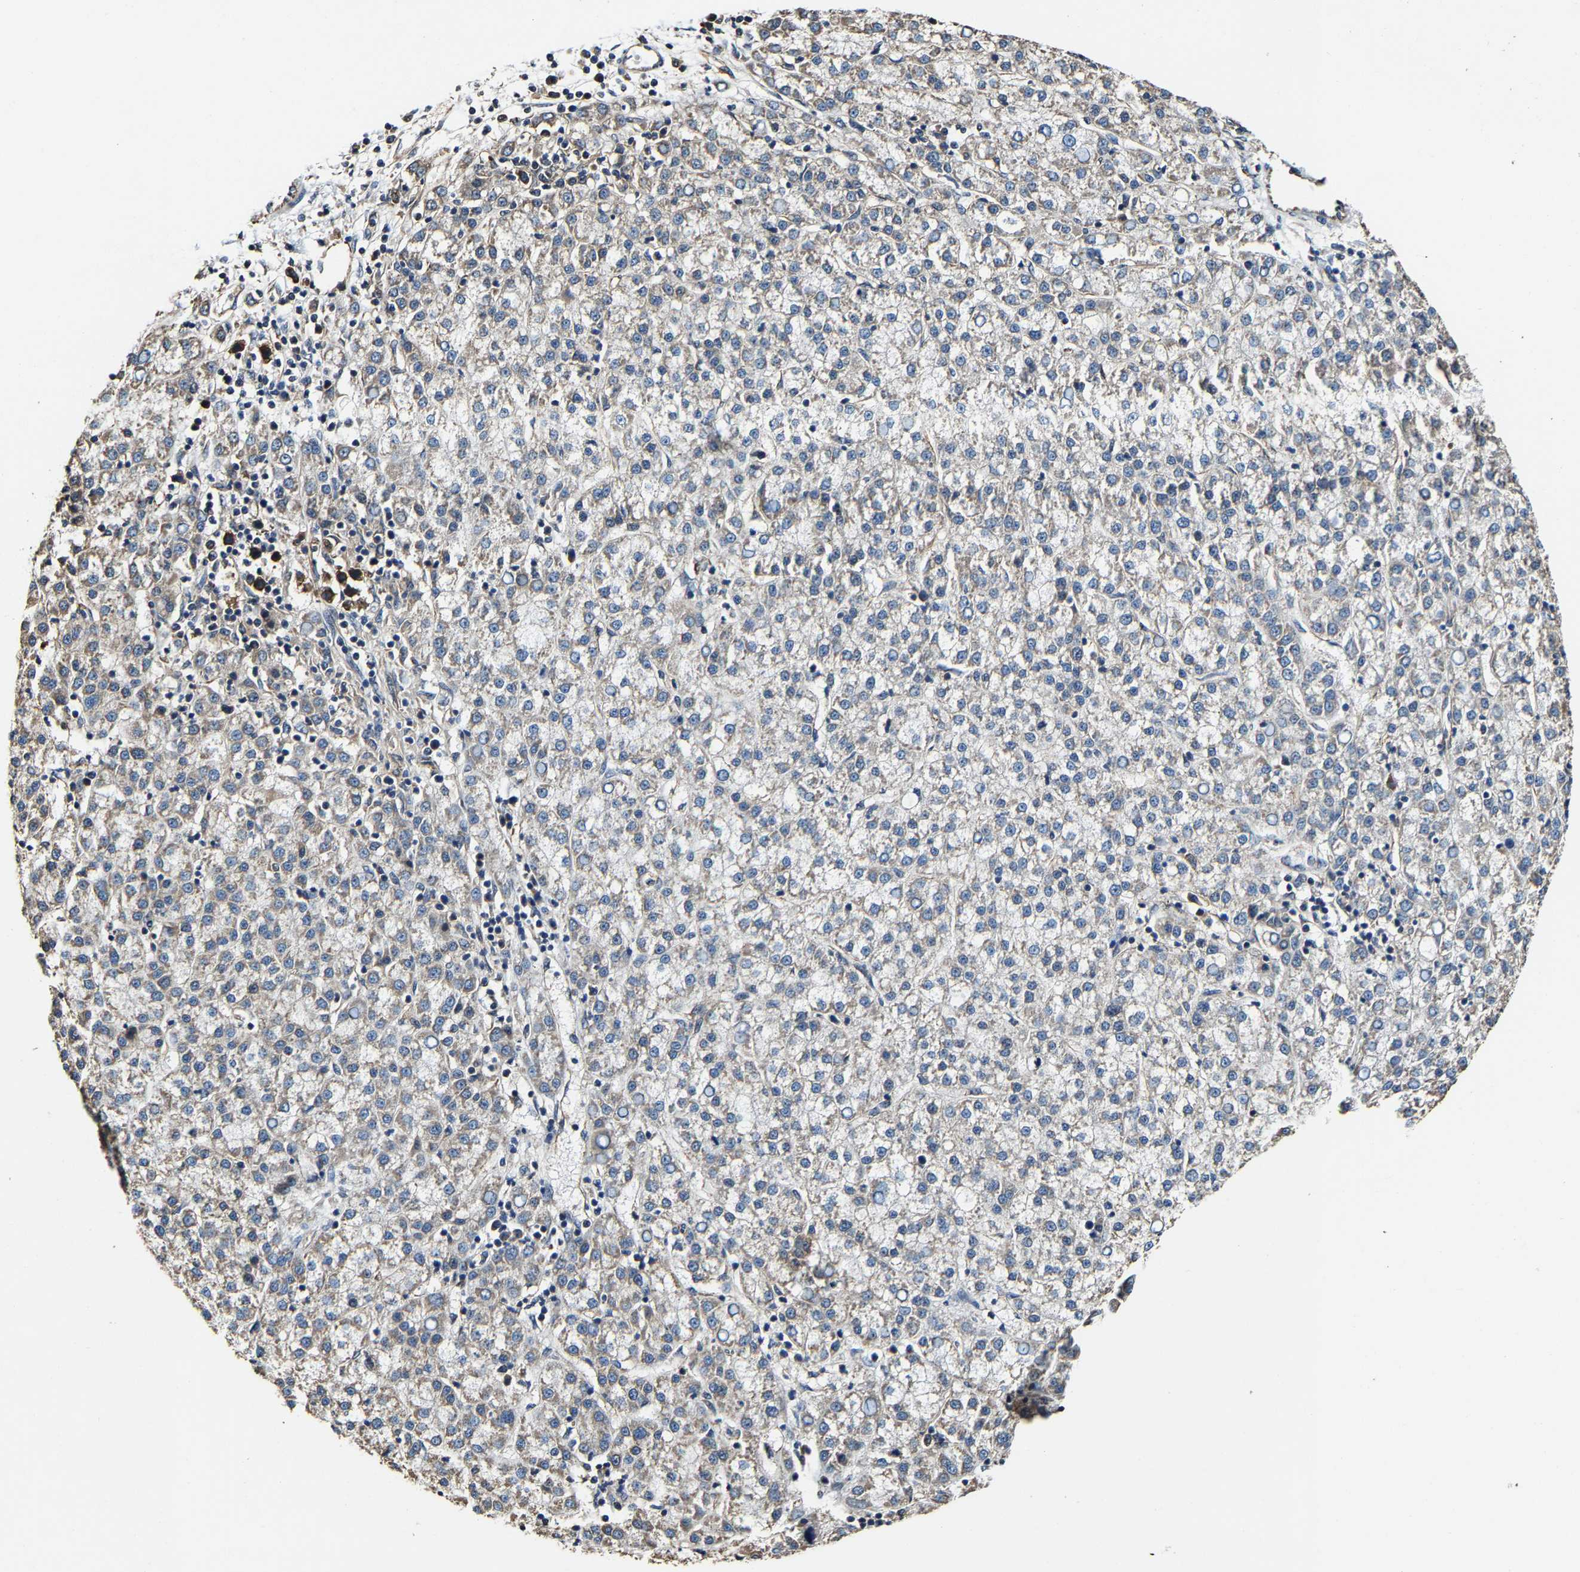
{"staining": {"intensity": "weak", "quantity": "25%-75%", "location": "cytoplasmic/membranous"}, "tissue": "liver cancer", "cell_type": "Tumor cells", "image_type": "cancer", "snomed": [{"axis": "morphology", "description": "Carcinoma, Hepatocellular, NOS"}, {"axis": "topography", "description": "Liver"}], "caption": "An IHC image of neoplastic tissue is shown. Protein staining in brown highlights weak cytoplasmic/membranous positivity in liver cancer within tumor cells. The protein of interest is stained brown, and the nuclei are stained in blue (DAB (3,3'-diaminobenzidine) IHC with brightfield microscopy, high magnification).", "gene": "GFRA3", "patient": {"sex": "female", "age": 58}}